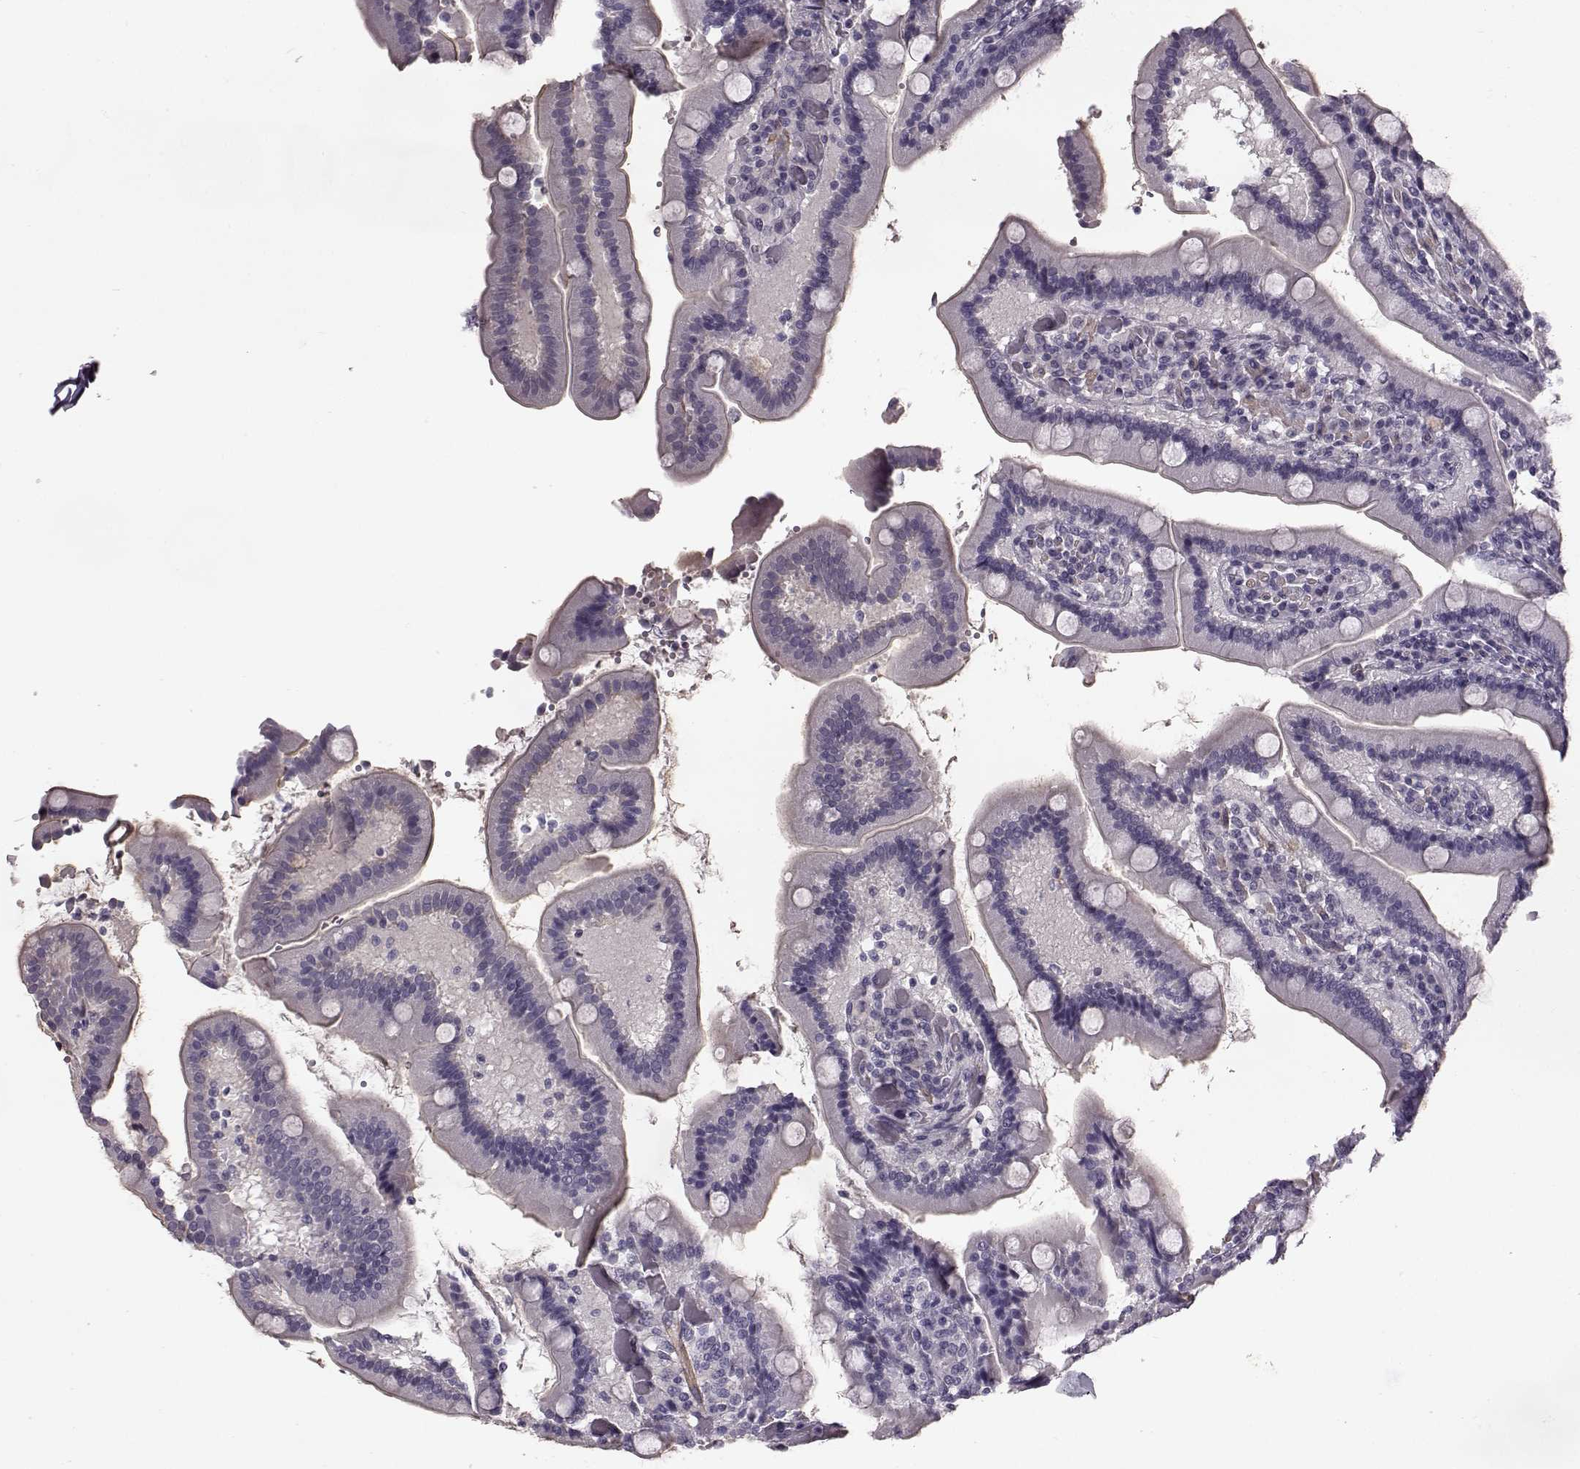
{"staining": {"intensity": "negative", "quantity": "none", "location": "none"}, "tissue": "duodenum", "cell_type": "Glandular cells", "image_type": "normal", "snomed": [{"axis": "morphology", "description": "Normal tissue, NOS"}, {"axis": "topography", "description": "Duodenum"}], "caption": "A micrograph of duodenum stained for a protein shows no brown staining in glandular cells. Nuclei are stained in blue.", "gene": "SLCO3A1", "patient": {"sex": "female", "age": 62}}